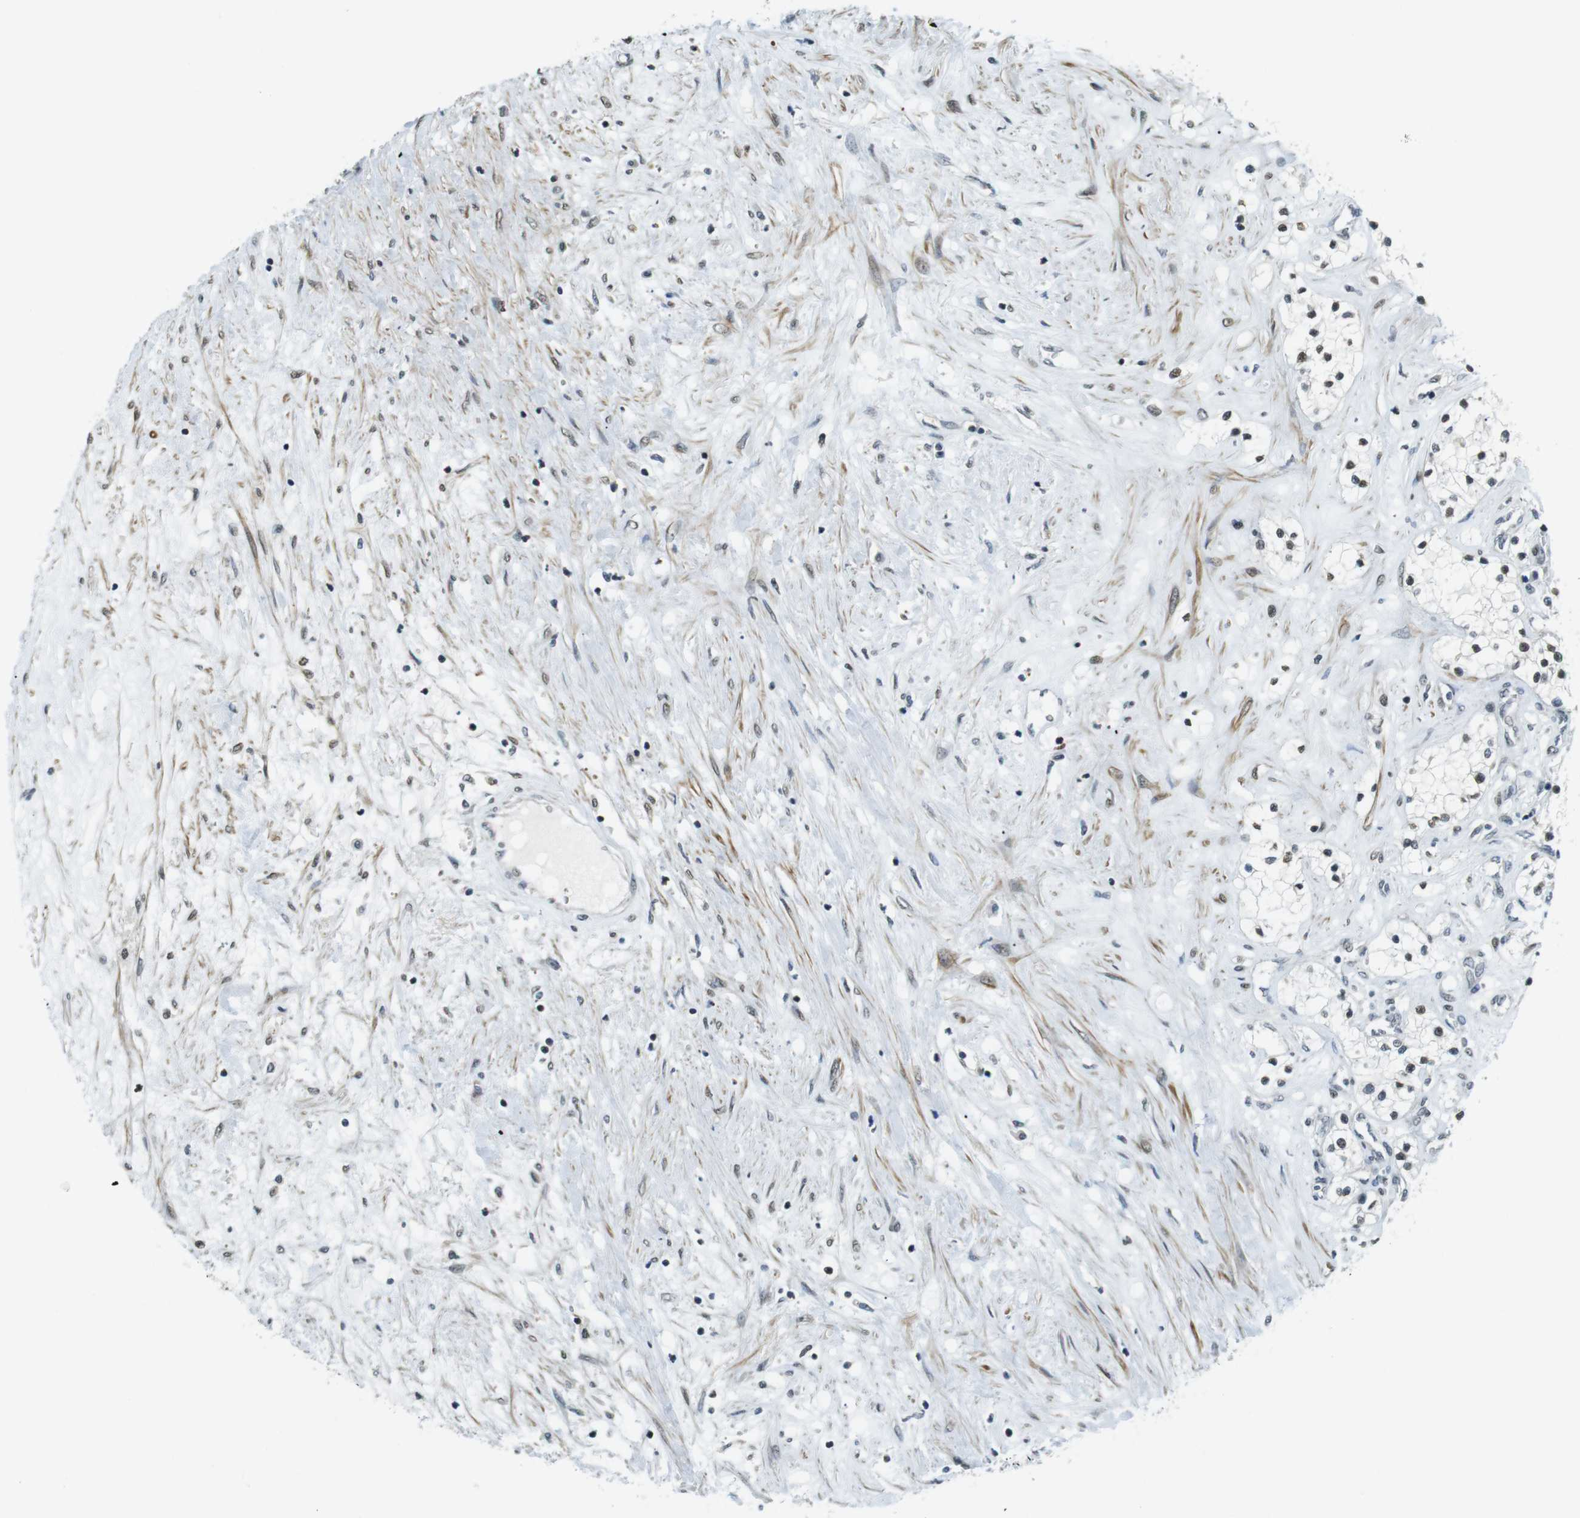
{"staining": {"intensity": "moderate", "quantity": "25%-75%", "location": "nuclear"}, "tissue": "renal cancer", "cell_type": "Tumor cells", "image_type": "cancer", "snomed": [{"axis": "morphology", "description": "Adenocarcinoma, NOS"}, {"axis": "topography", "description": "Kidney"}], "caption": "Human renal adenocarcinoma stained with a protein marker displays moderate staining in tumor cells.", "gene": "USP7", "patient": {"sex": "male", "age": 68}}